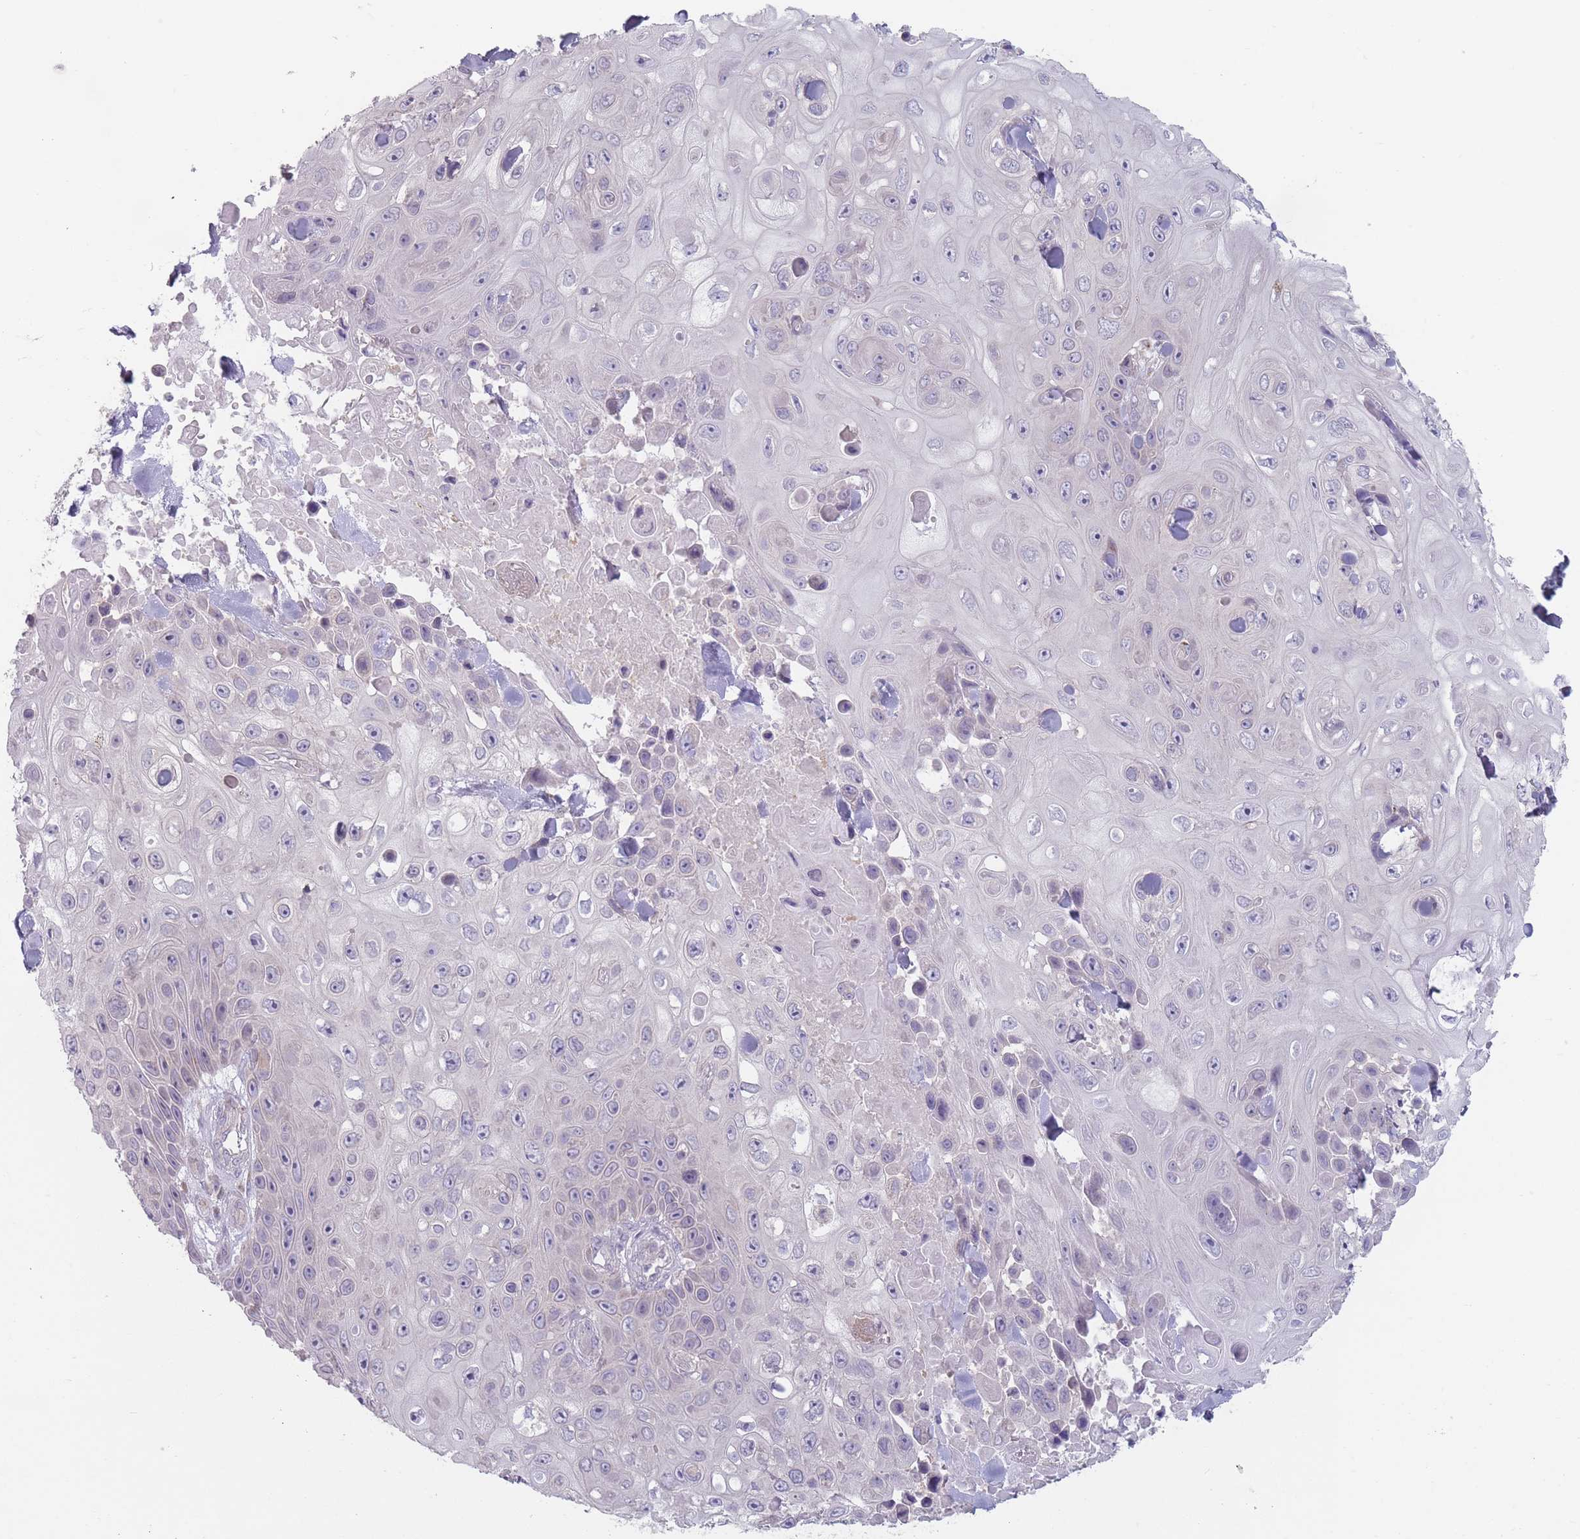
{"staining": {"intensity": "negative", "quantity": "none", "location": "none"}, "tissue": "skin cancer", "cell_type": "Tumor cells", "image_type": "cancer", "snomed": [{"axis": "morphology", "description": "Squamous cell carcinoma, NOS"}, {"axis": "topography", "description": "Skin"}], "caption": "Immunohistochemistry image of skin cancer stained for a protein (brown), which exhibits no positivity in tumor cells. (DAB (3,3'-diaminobenzidine) immunohistochemistry with hematoxylin counter stain).", "gene": "AKAIN1", "patient": {"sex": "male", "age": 82}}